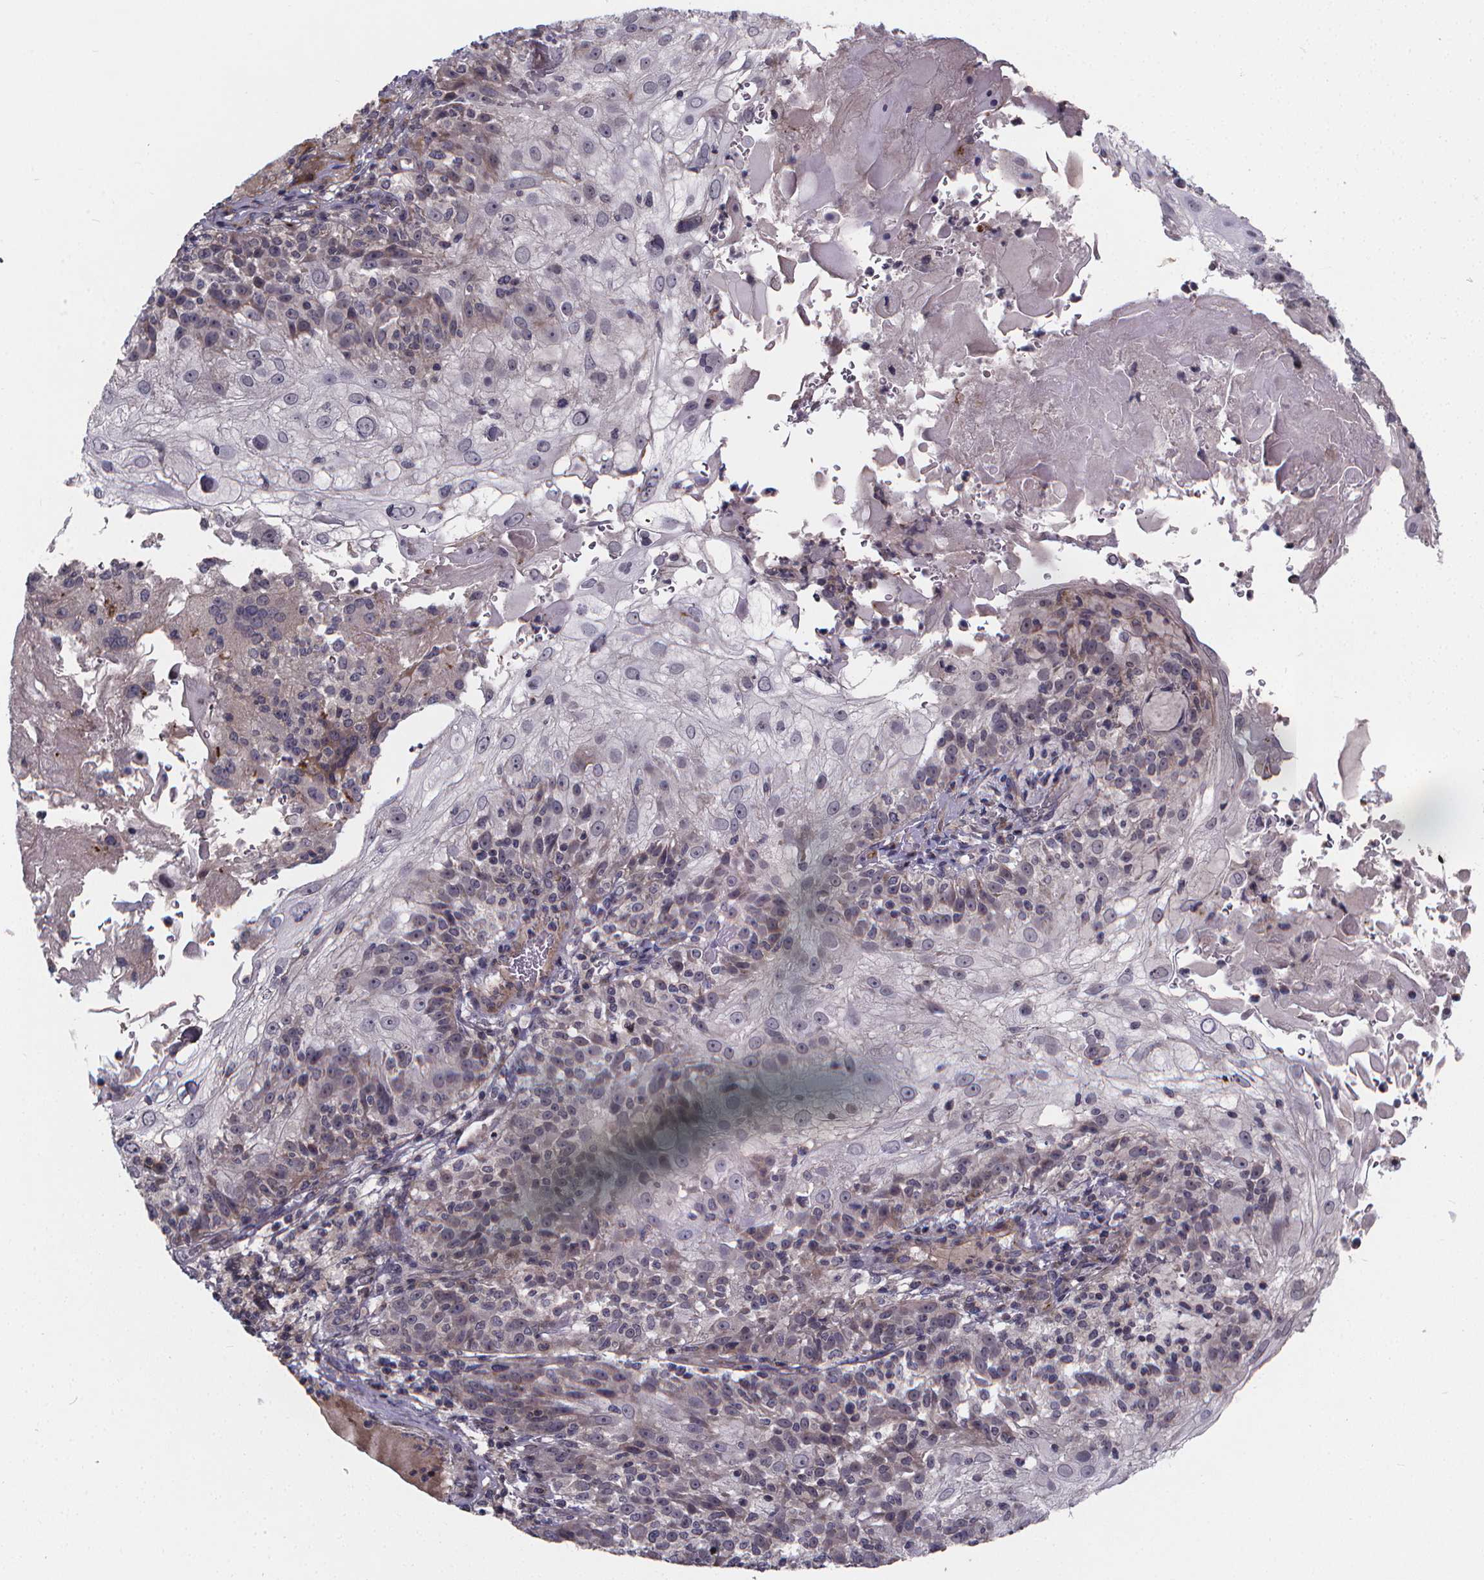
{"staining": {"intensity": "negative", "quantity": "none", "location": "none"}, "tissue": "skin cancer", "cell_type": "Tumor cells", "image_type": "cancer", "snomed": [{"axis": "morphology", "description": "Normal tissue, NOS"}, {"axis": "morphology", "description": "Squamous cell carcinoma, NOS"}, {"axis": "topography", "description": "Skin"}], "caption": "The image demonstrates no significant expression in tumor cells of squamous cell carcinoma (skin).", "gene": "FBXW2", "patient": {"sex": "female", "age": 83}}